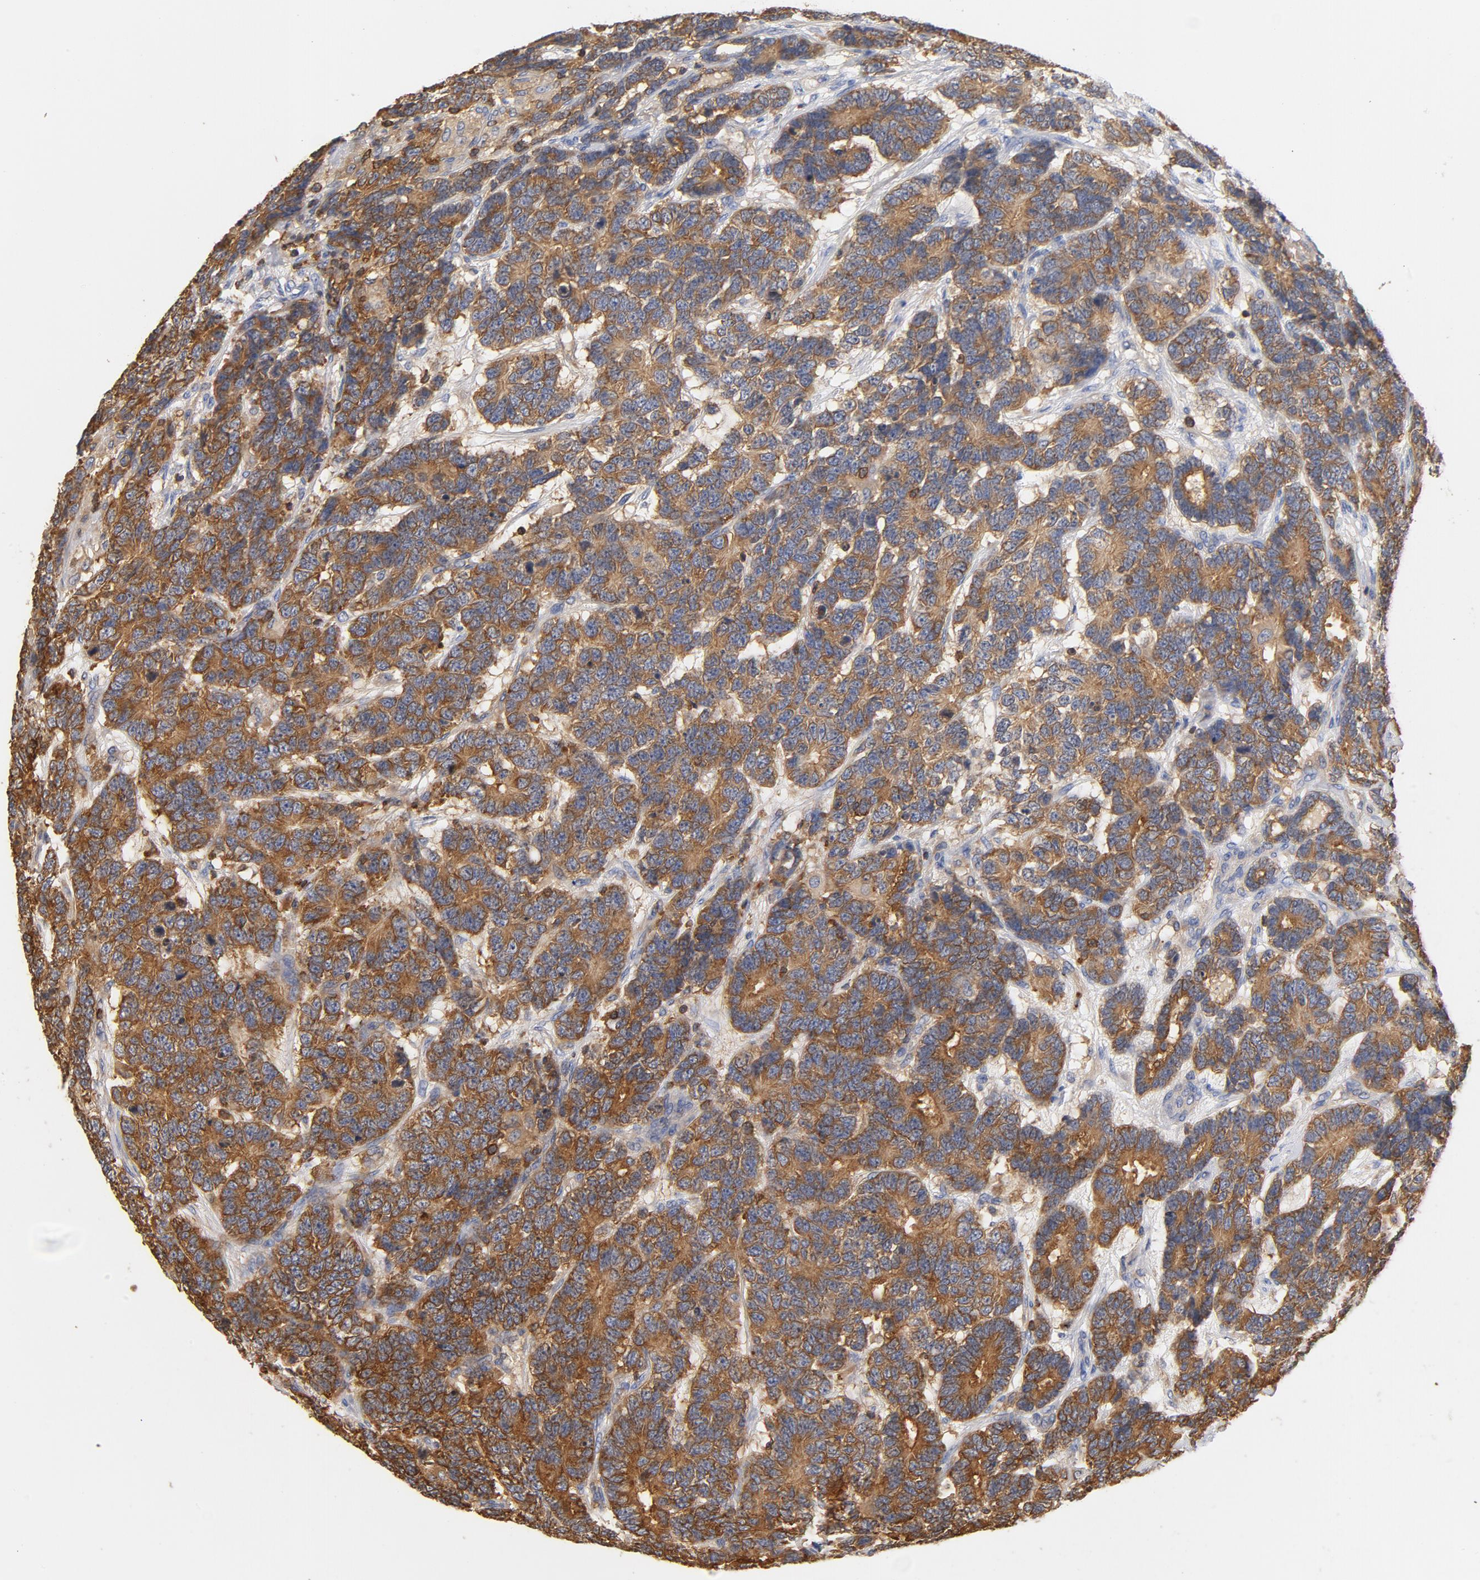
{"staining": {"intensity": "moderate", "quantity": ">75%", "location": "cytoplasmic/membranous"}, "tissue": "testis cancer", "cell_type": "Tumor cells", "image_type": "cancer", "snomed": [{"axis": "morphology", "description": "Carcinoma, Embryonal, NOS"}, {"axis": "topography", "description": "Testis"}], "caption": "Immunohistochemistry (IHC) micrograph of neoplastic tissue: human testis cancer (embryonal carcinoma) stained using immunohistochemistry (IHC) shows medium levels of moderate protein expression localized specifically in the cytoplasmic/membranous of tumor cells, appearing as a cytoplasmic/membranous brown color.", "gene": "EZR", "patient": {"sex": "male", "age": 26}}